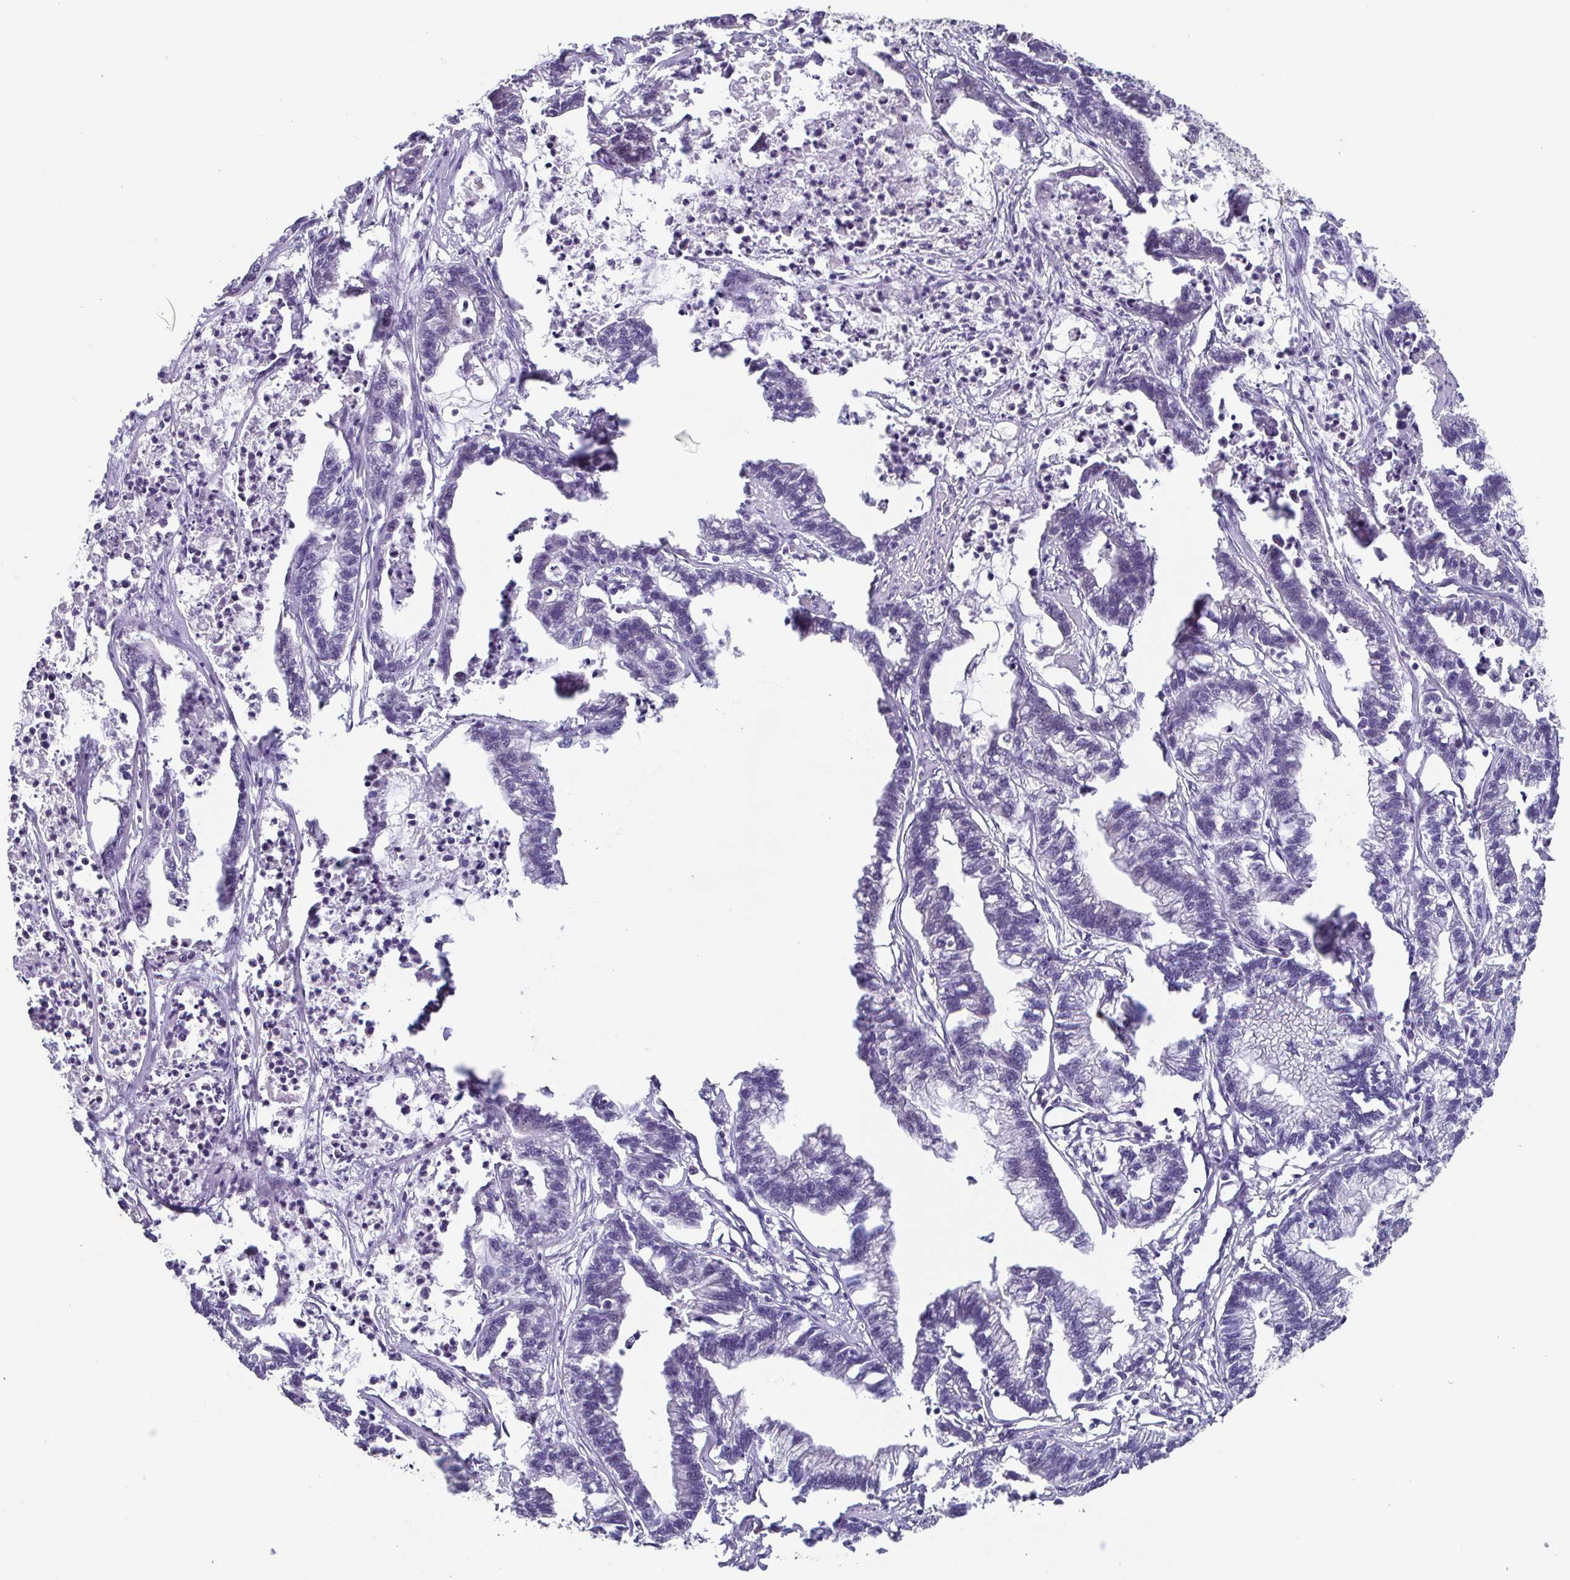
{"staining": {"intensity": "negative", "quantity": "none", "location": "none"}, "tissue": "stomach cancer", "cell_type": "Tumor cells", "image_type": "cancer", "snomed": [{"axis": "morphology", "description": "Adenocarcinoma, NOS"}, {"axis": "topography", "description": "Stomach"}], "caption": "Image shows no protein positivity in tumor cells of stomach cancer tissue.", "gene": "GHRL", "patient": {"sex": "male", "age": 83}}